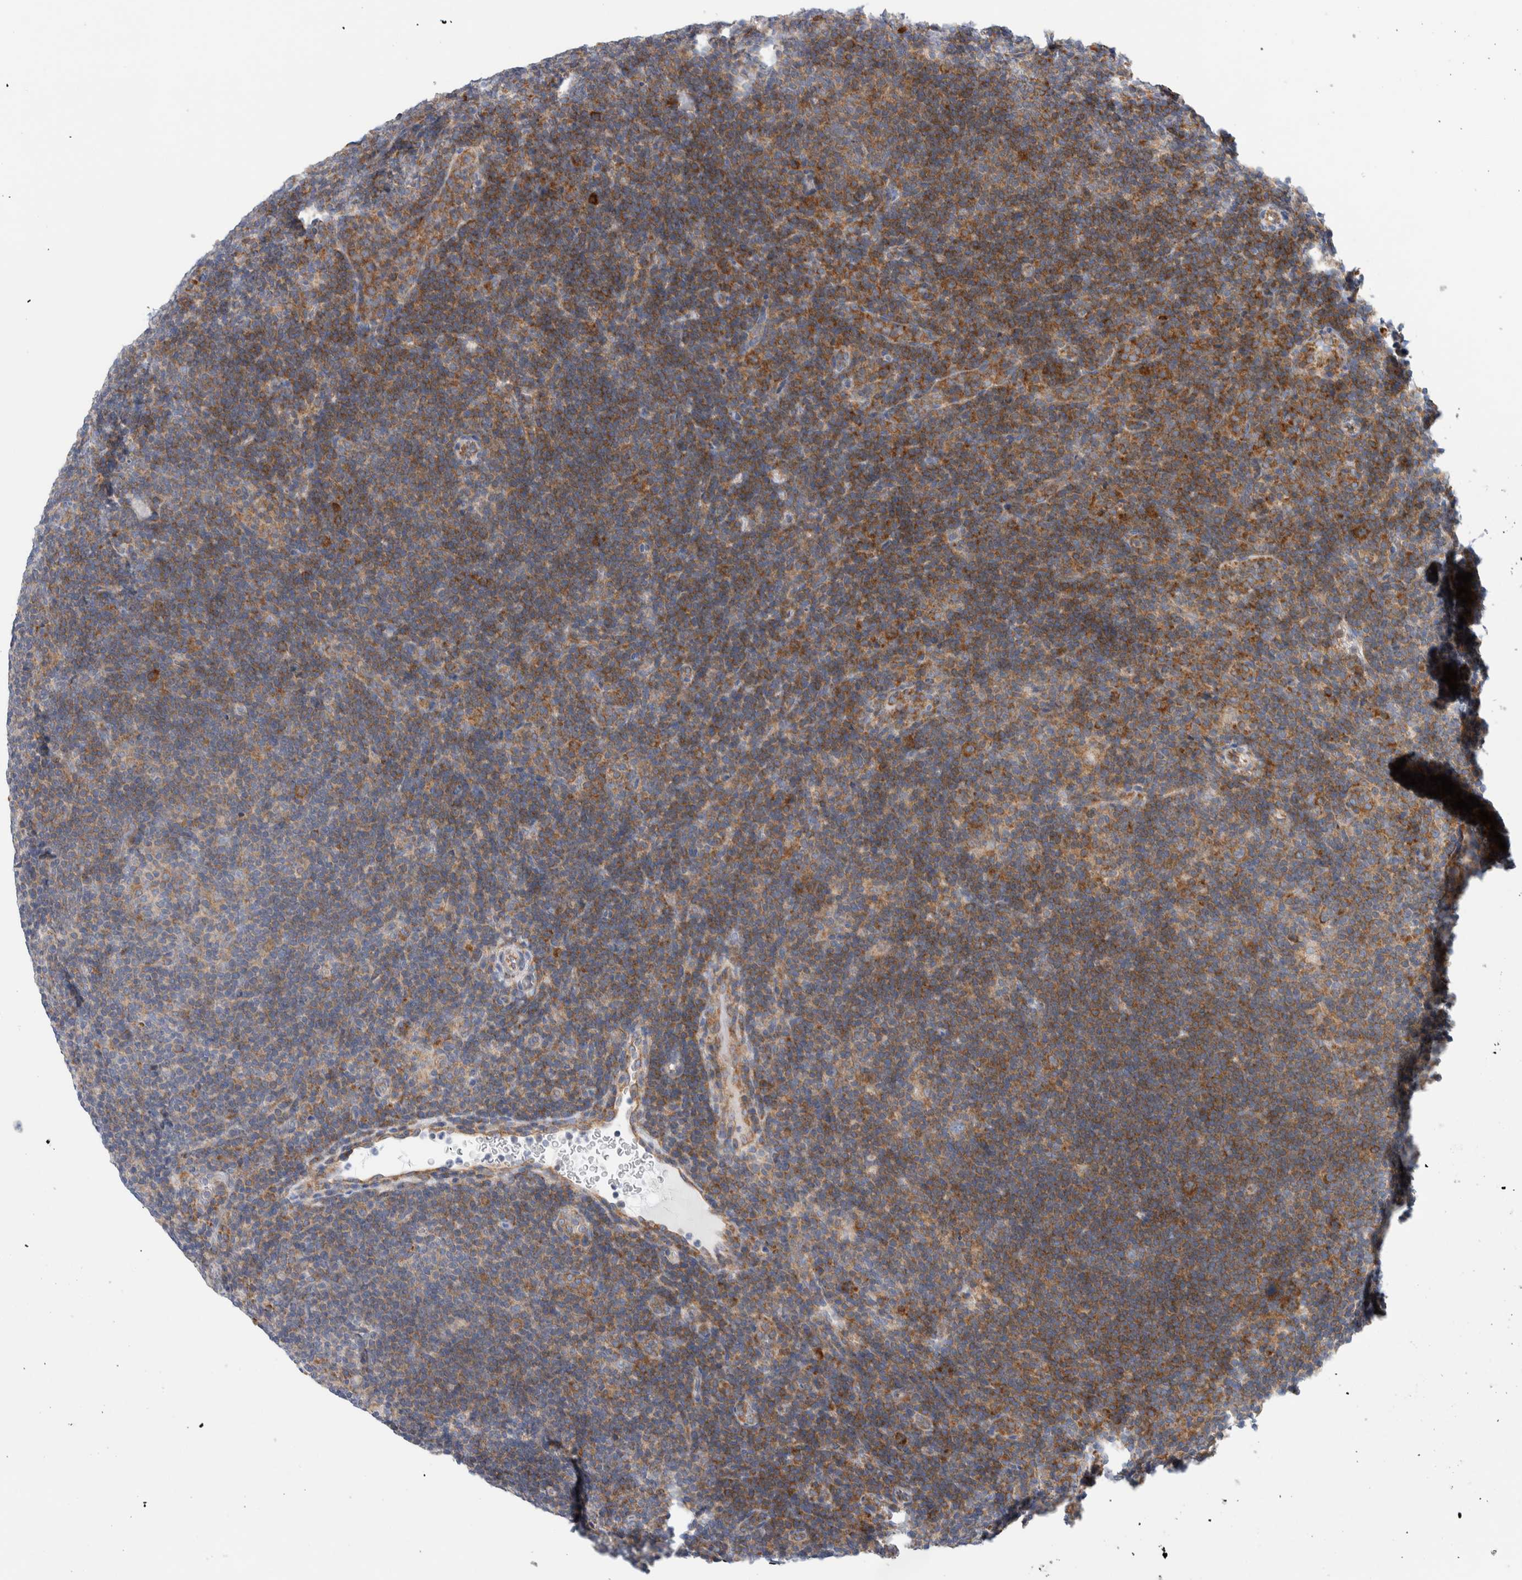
{"staining": {"intensity": "weak", "quantity": ">75%", "location": "cytoplasmic/membranous"}, "tissue": "lymphoma", "cell_type": "Tumor cells", "image_type": "cancer", "snomed": [{"axis": "morphology", "description": "Hodgkin's disease, NOS"}, {"axis": "topography", "description": "Lymph node"}], "caption": "Immunohistochemical staining of lymphoma reveals weak cytoplasmic/membranous protein expression in about >75% of tumor cells. Using DAB (3,3'-diaminobenzidine) (brown) and hematoxylin (blue) stains, captured at high magnification using brightfield microscopy.", "gene": "RACK1", "patient": {"sex": "female", "age": 57}}